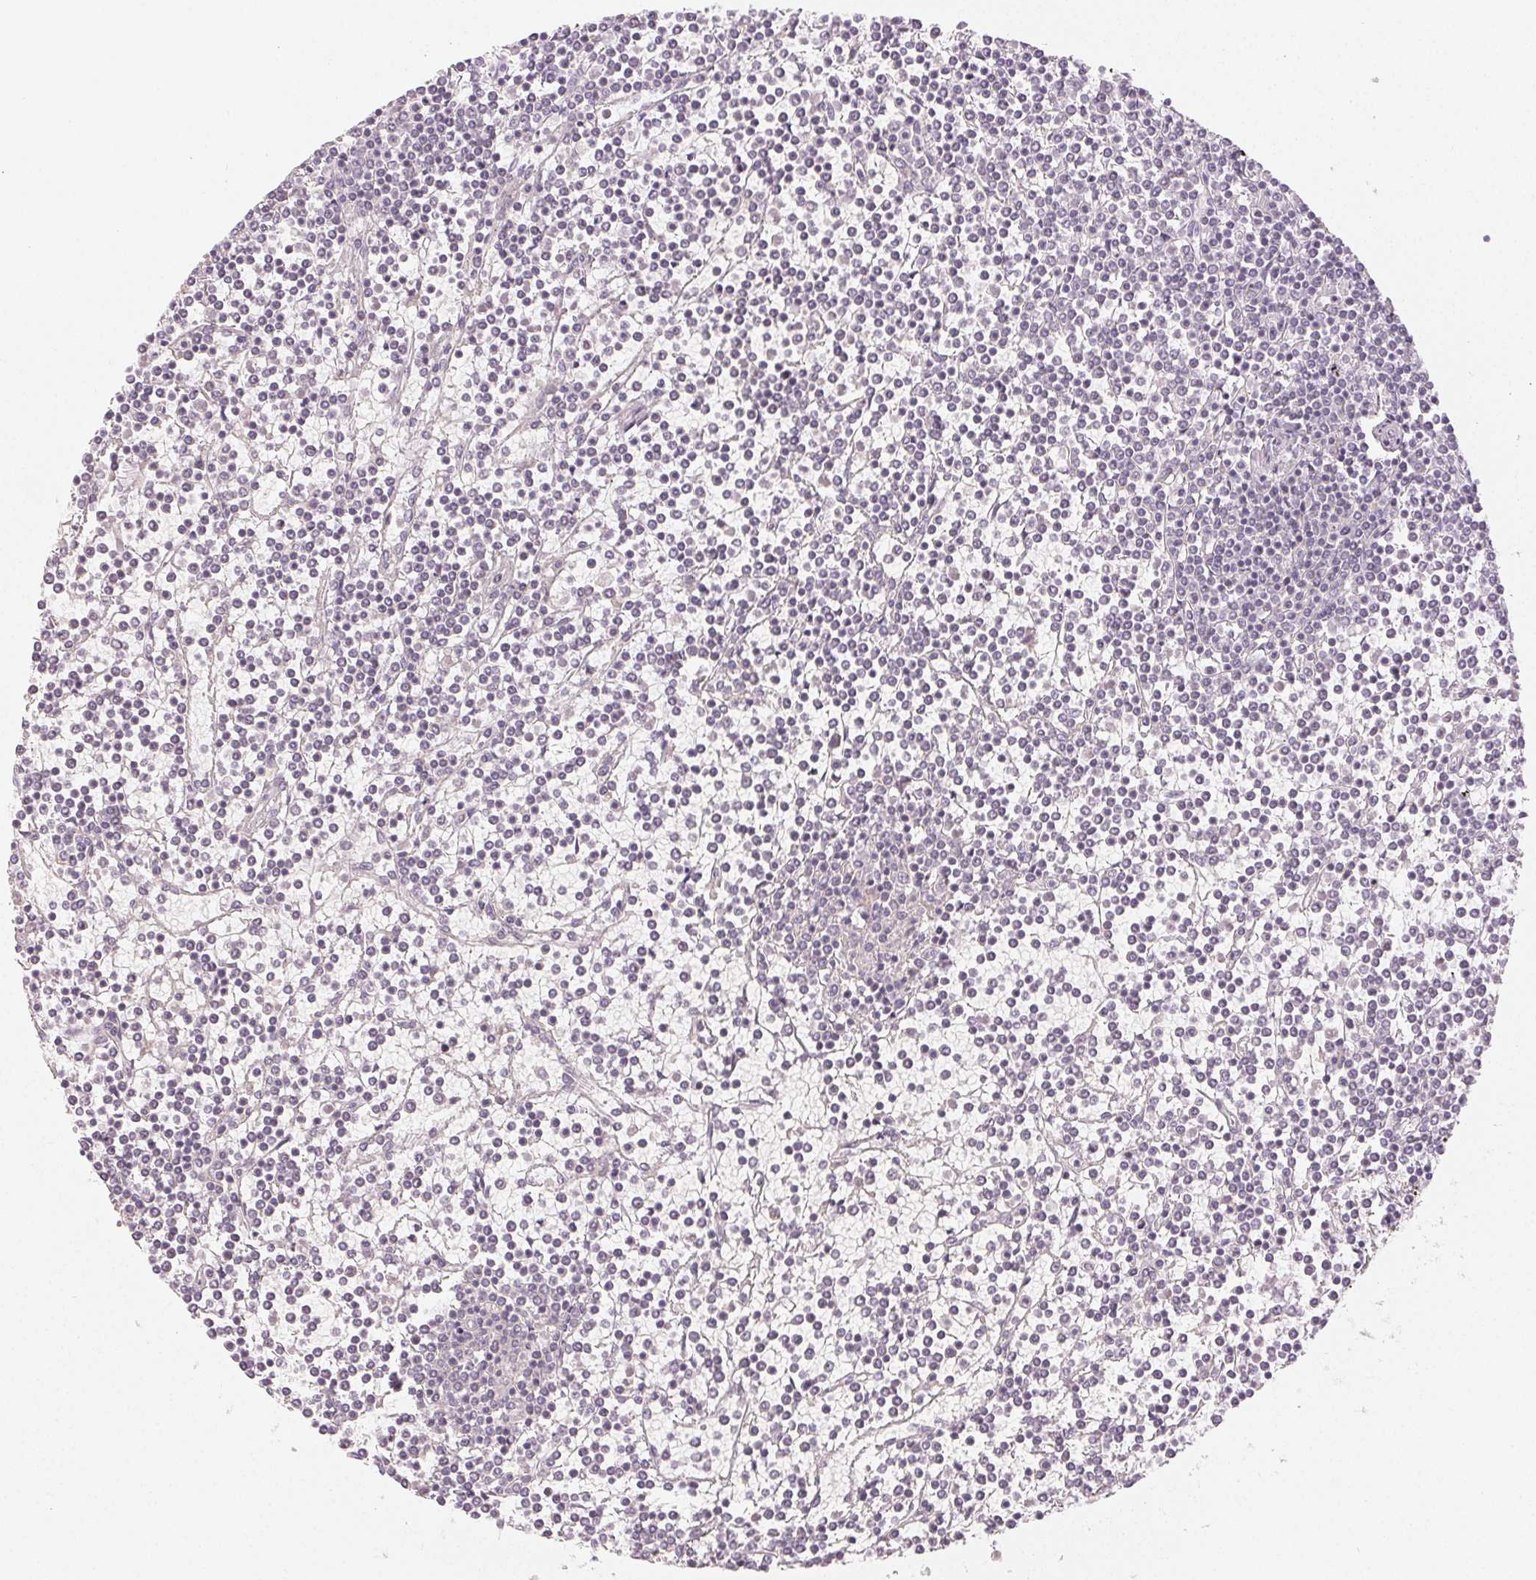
{"staining": {"intensity": "negative", "quantity": "none", "location": "none"}, "tissue": "lymphoma", "cell_type": "Tumor cells", "image_type": "cancer", "snomed": [{"axis": "morphology", "description": "Malignant lymphoma, non-Hodgkin's type, Low grade"}, {"axis": "topography", "description": "Spleen"}], "caption": "The image demonstrates no staining of tumor cells in lymphoma. (DAB immunohistochemistry (IHC) with hematoxylin counter stain).", "gene": "LVRN", "patient": {"sex": "female", "age": 19}}